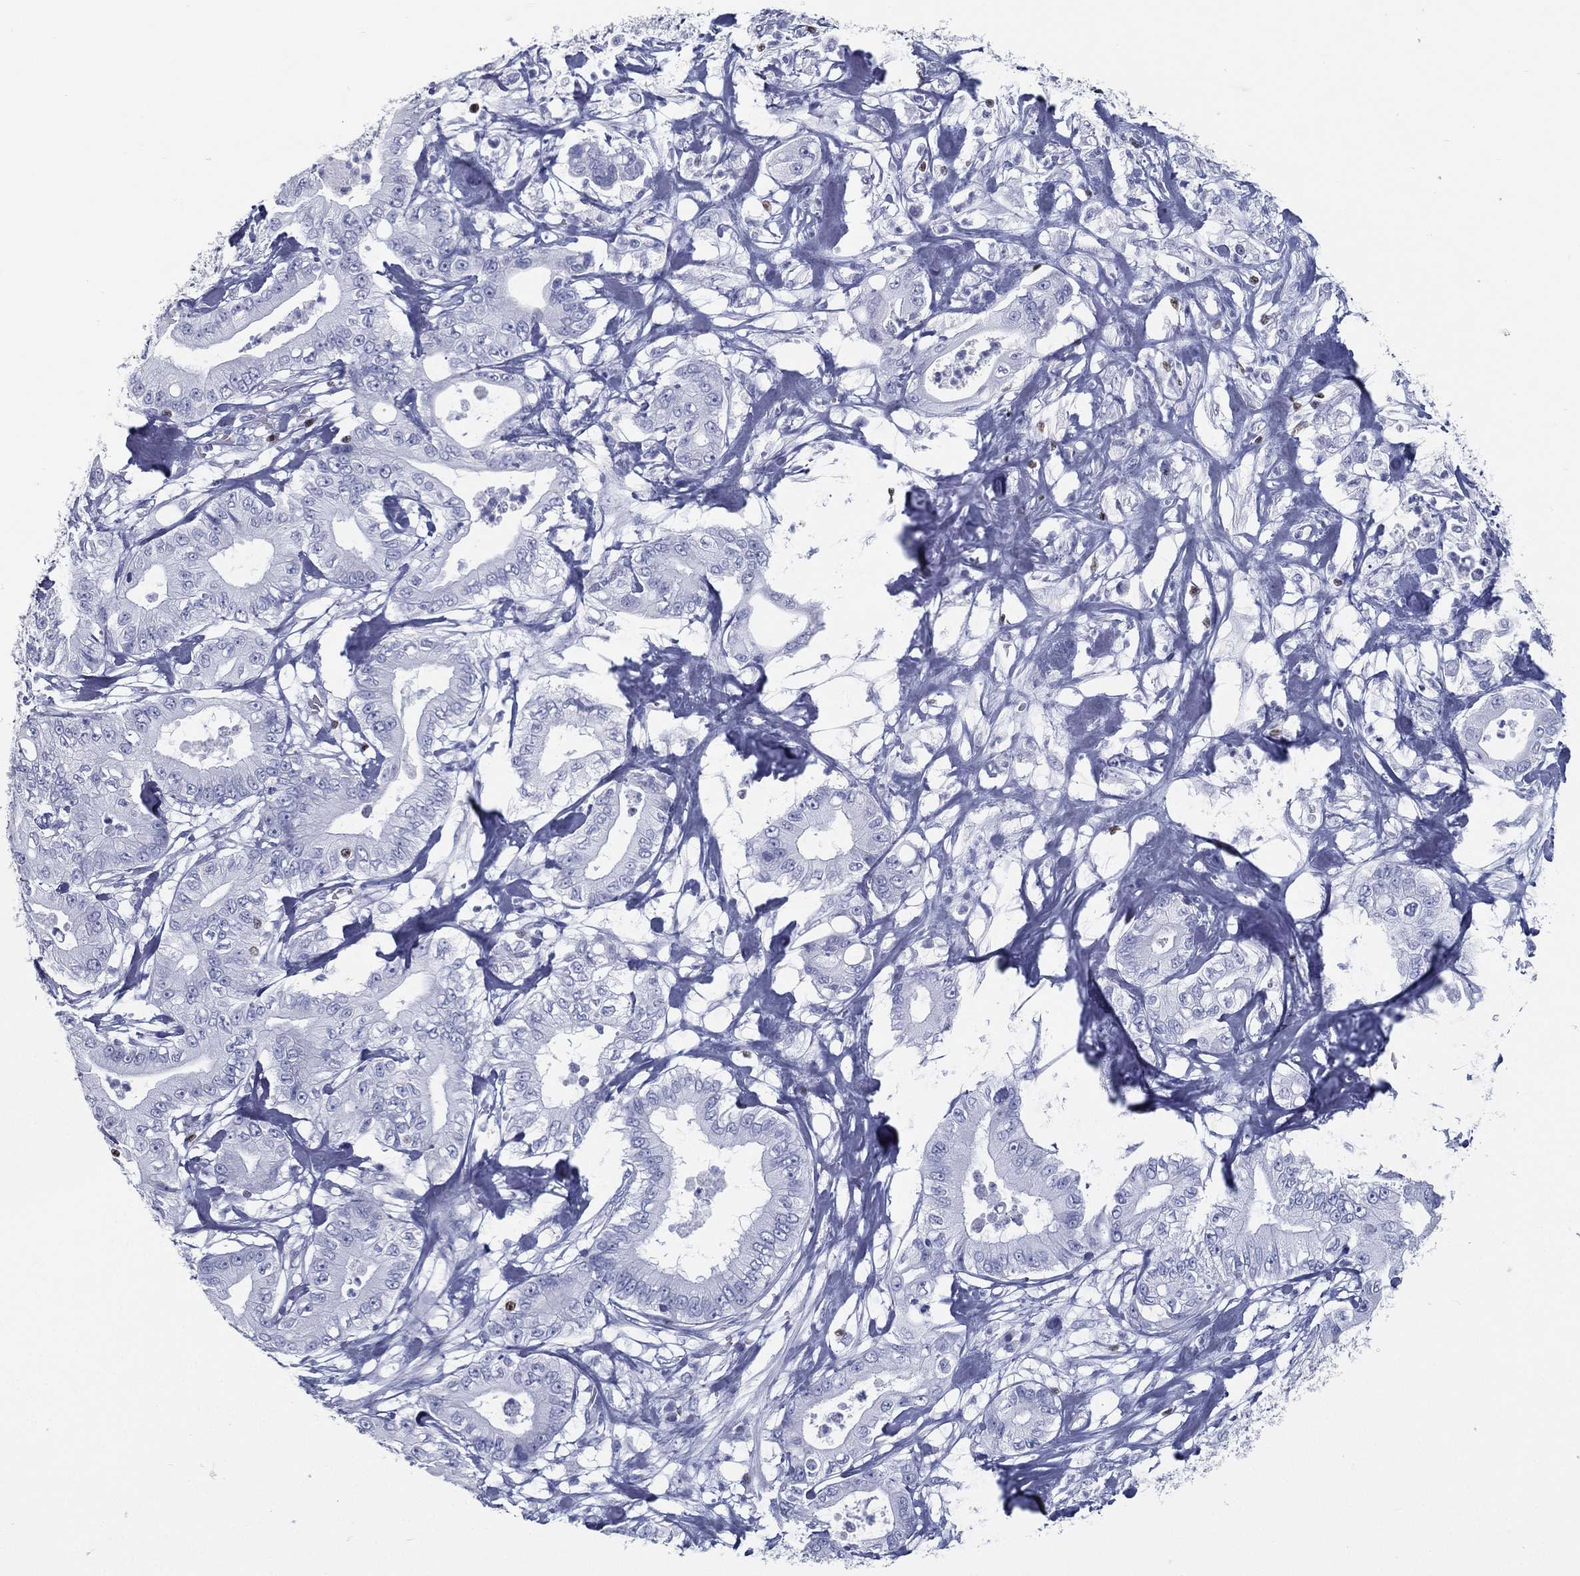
{"staining": {"intensity": "negative", "quantity": "none", "location": "none"}, "tissue": "pancreatic cancer", "cell_type": "Tumor cells", "image_type": "cancer", "snomed": [{"axis": "morphology", "description": "Adenocarcinoma, NOS"}, {"axis": "topography", "description": "Pancreas"}], "caption": "DAB immunohistochemical staining of human pancreatic adenocarcinoma displays no significant expression in tumor cells. Nuclei are stained in blue.", "gene": "PYHIN1", "patient": {"sex": "male", "age": 71}}